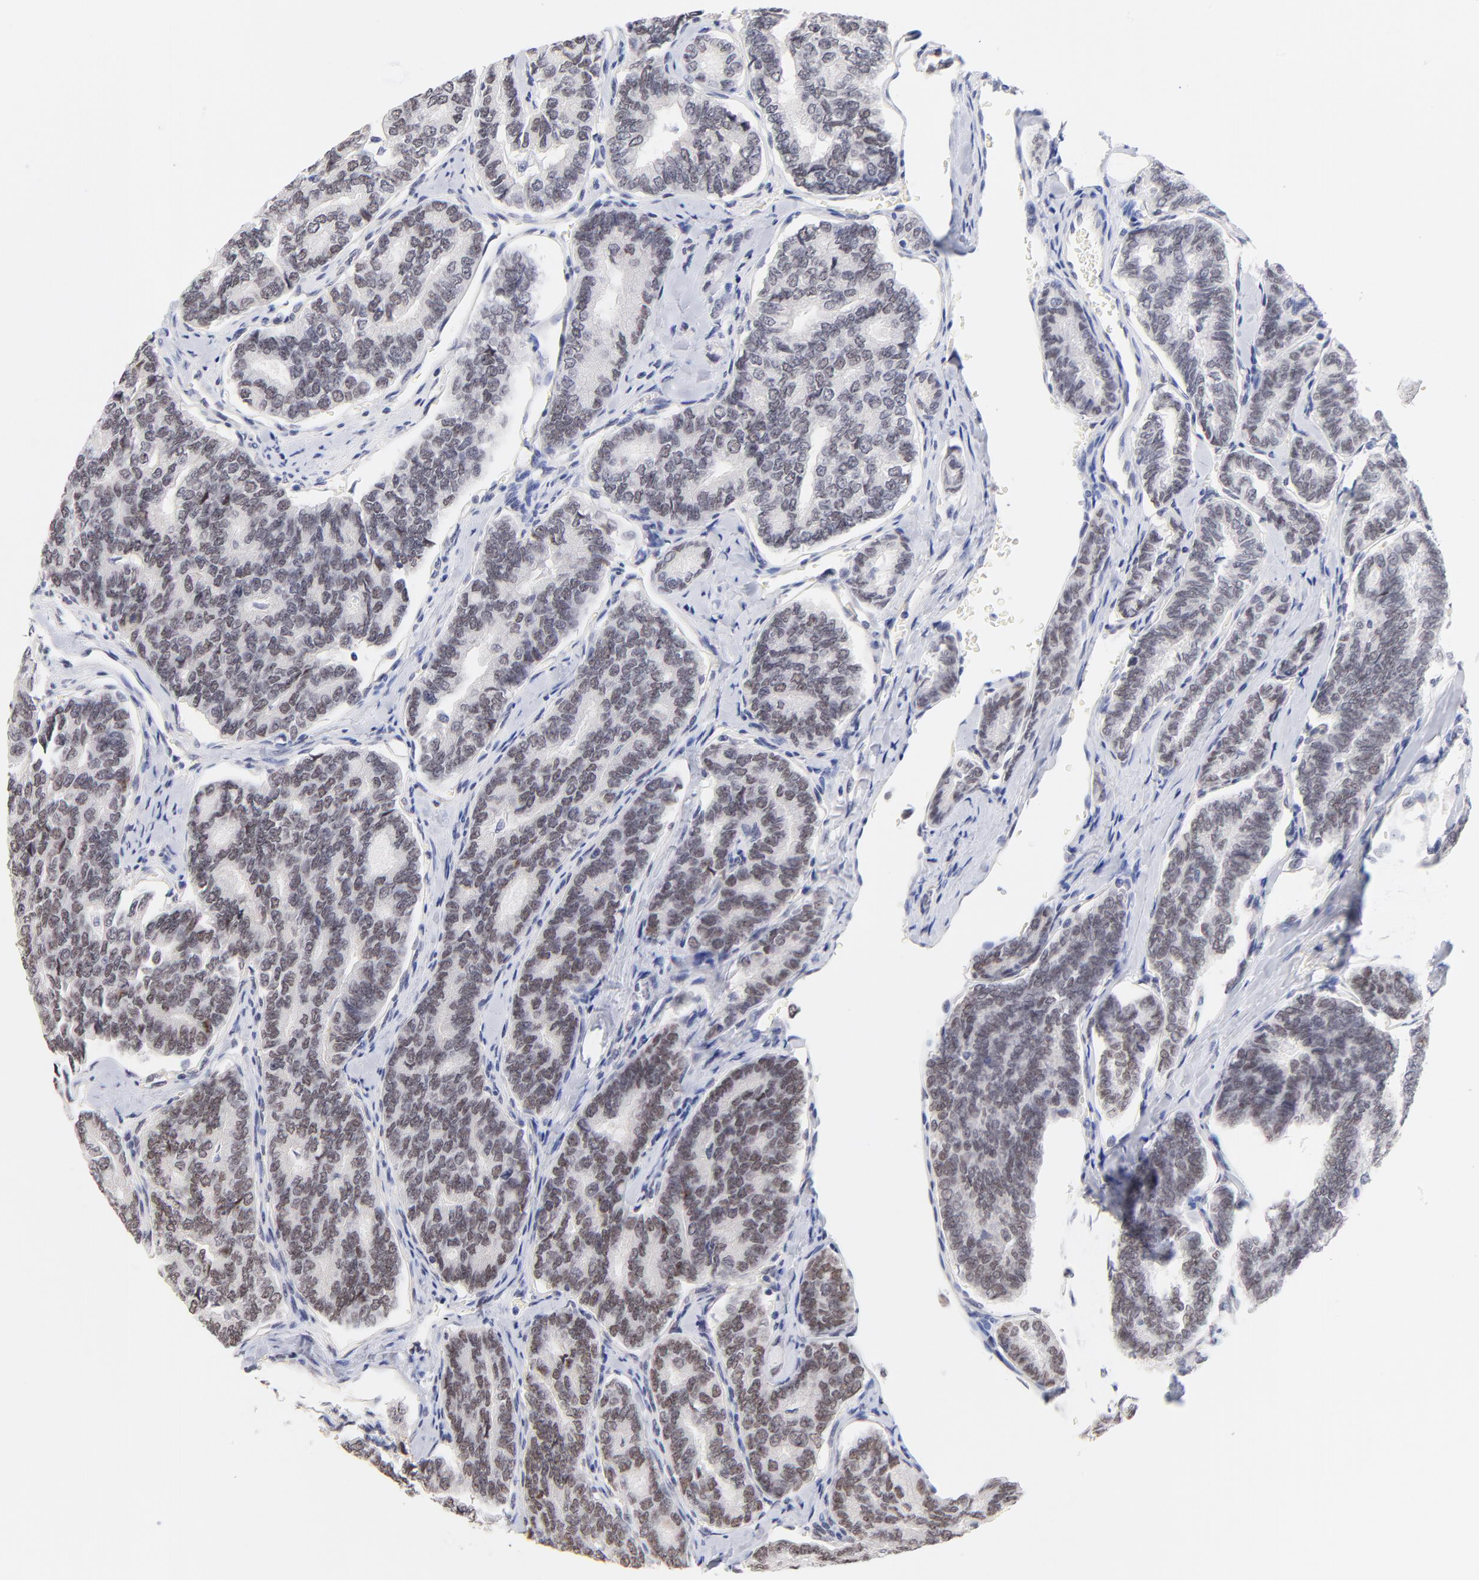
{"staining": {"intensity": "moderate", "quantity": ">75%", "location": "nuclear"}, "tissue": "thyroid cancer", "cell_type": "Tumor cells", "image_type": "cancer", "snomed": [{"axis": "morphology", "description": "Papillary adenocarcinoma, NOS"}, {"axis": "topography", "description": "Thyroid gland"}], "caption": "This image reveals IHC staining of human papillary adenocarcinoma (thyroid), with medium moderate nuclear staining in approximately >75% of tumor cells.", "gene": "ZNF74", "patient": {"sex": "female", "age": 35}}